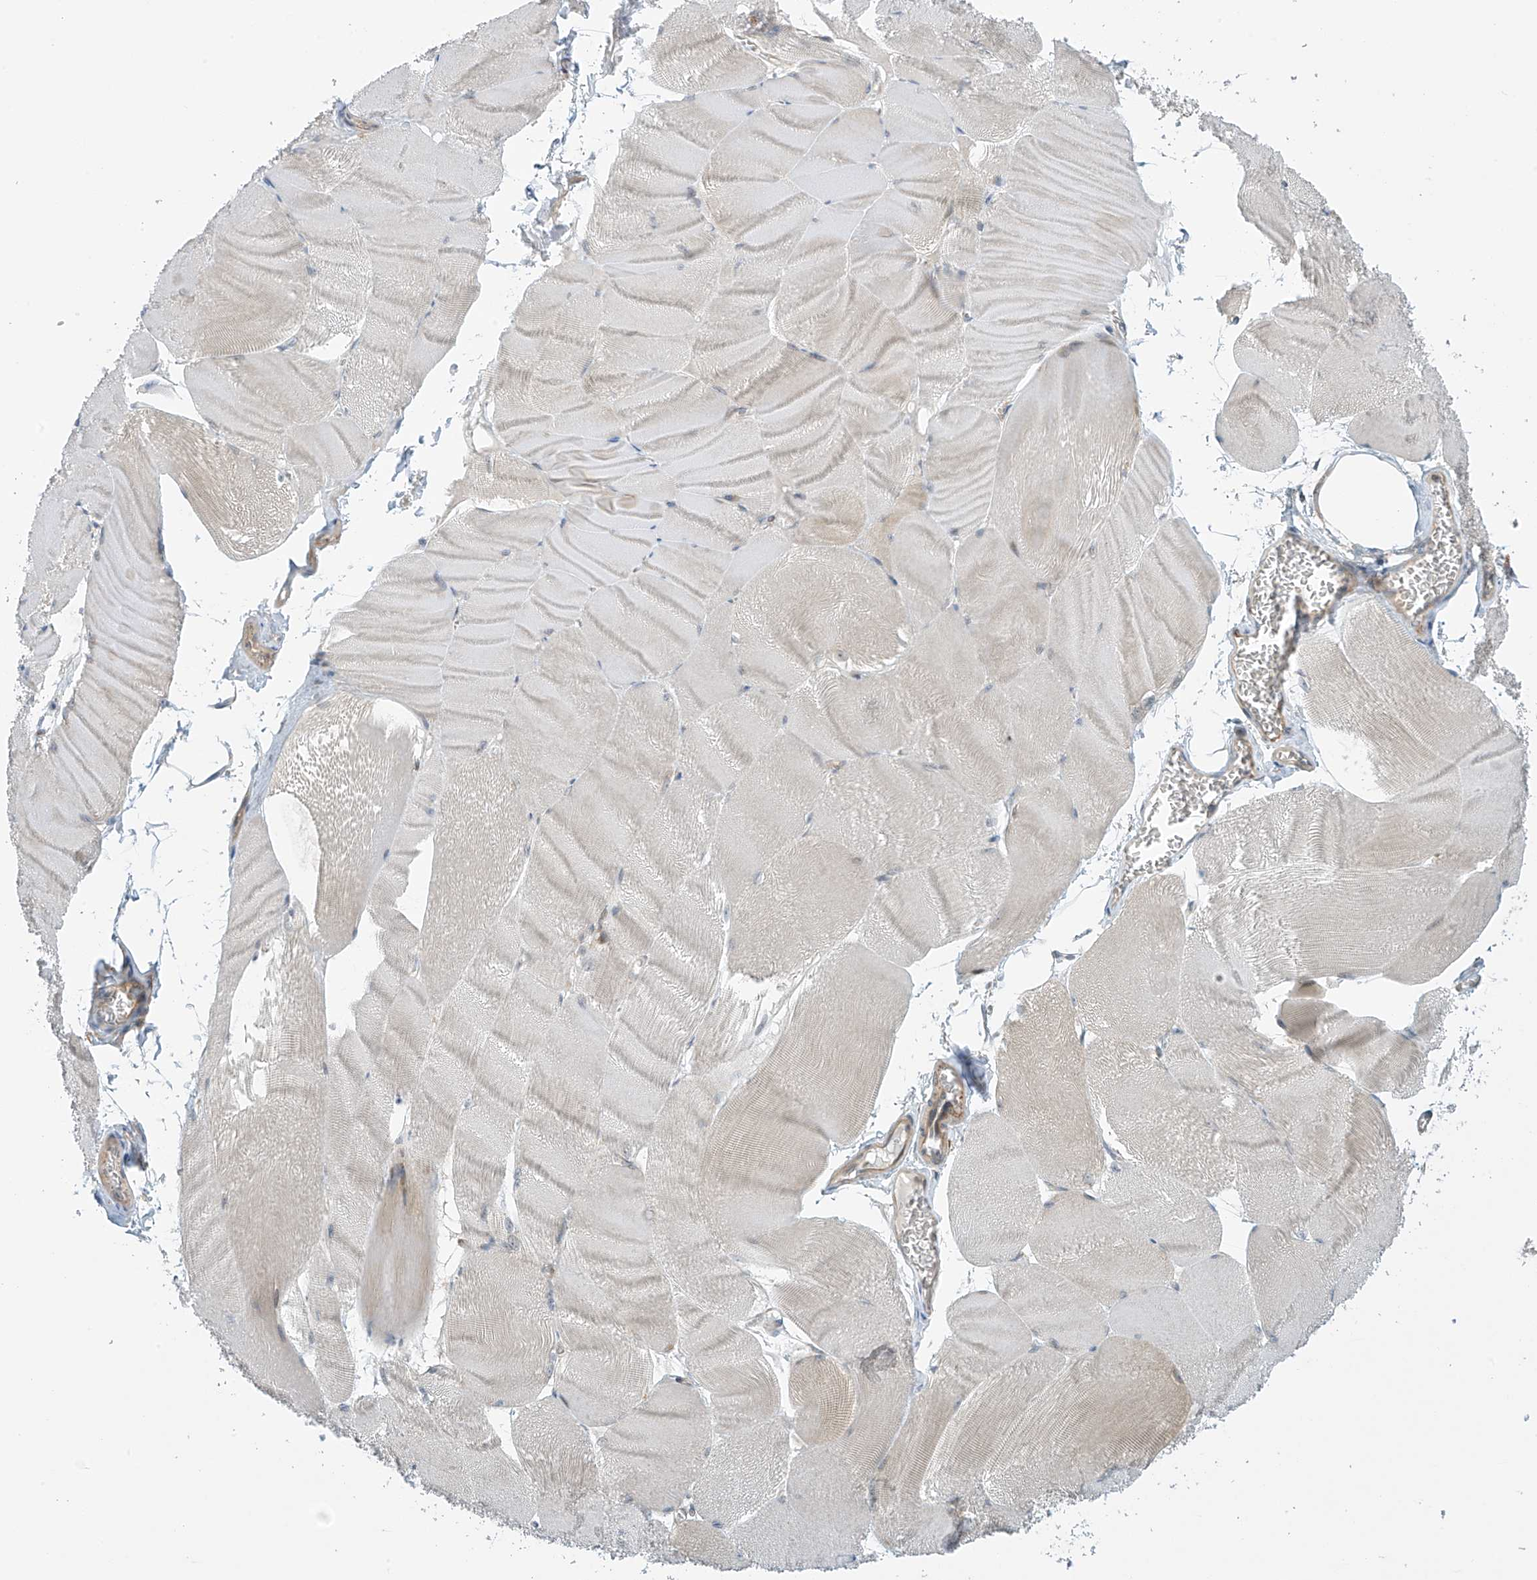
{"staining": {"intensity": "weak", "quantity": "<25%", "location": "cytoplasmic/membranous"}, "tissue": "skeletal muscle", "cell_type": "Myocytes", "image_type": "normal", "snomed": [{"axis": "morphology", "description": "Normal tissue, NOS"}, {"axis": "morphology", "description": "Basal cell carcinoma"}, {"axis": "topography", "description": "Skeletal muscle"}], "caption": "Normal skeletal muscle was stained to show a protein in brown. There is no significant positivity in myocytes.", "gene": "FSD1L", "patient": {"sex": "female", "age": 64}}